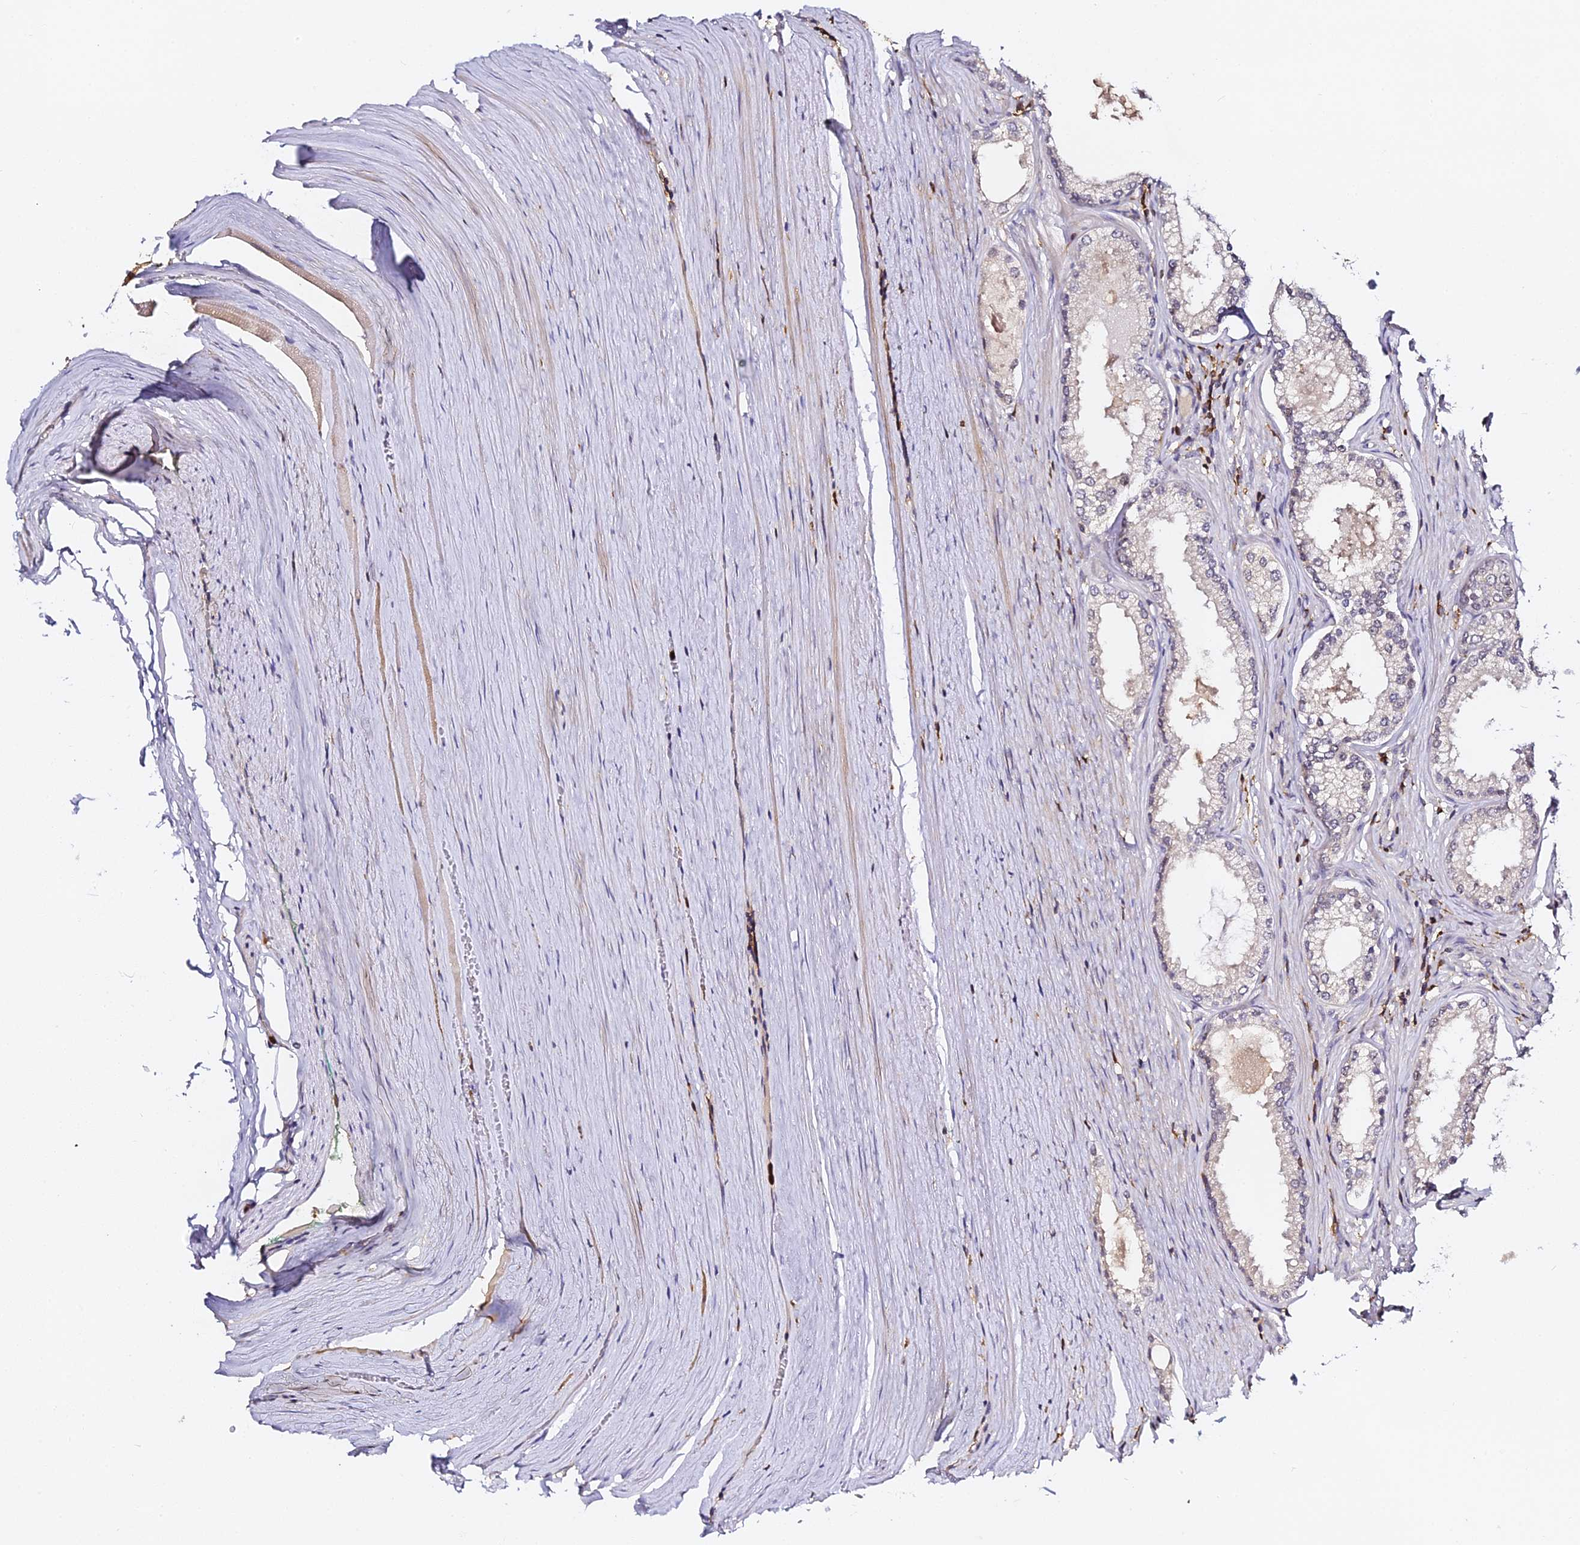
{"staining": {"intensity": "negative", "quantity": "none", "location": "none"}, "tissue": "prostate cancer", "cell_type": "Tumor cells", "image_type": "cancer", "snomed": [{"axis": "morphology", "description": "Adenocarcinoma, High grade"}, {"axis": "topography", "description": "Prostate"}], "caption": "IHC histopathology image of neoplastic tissue: human high-grade adenocarcinoma (prostate) stained with DAB reveals no significant protein expression in tumor cells.", "gene": "IL4I1", "patient": {"sex": "male", "age": 68}}